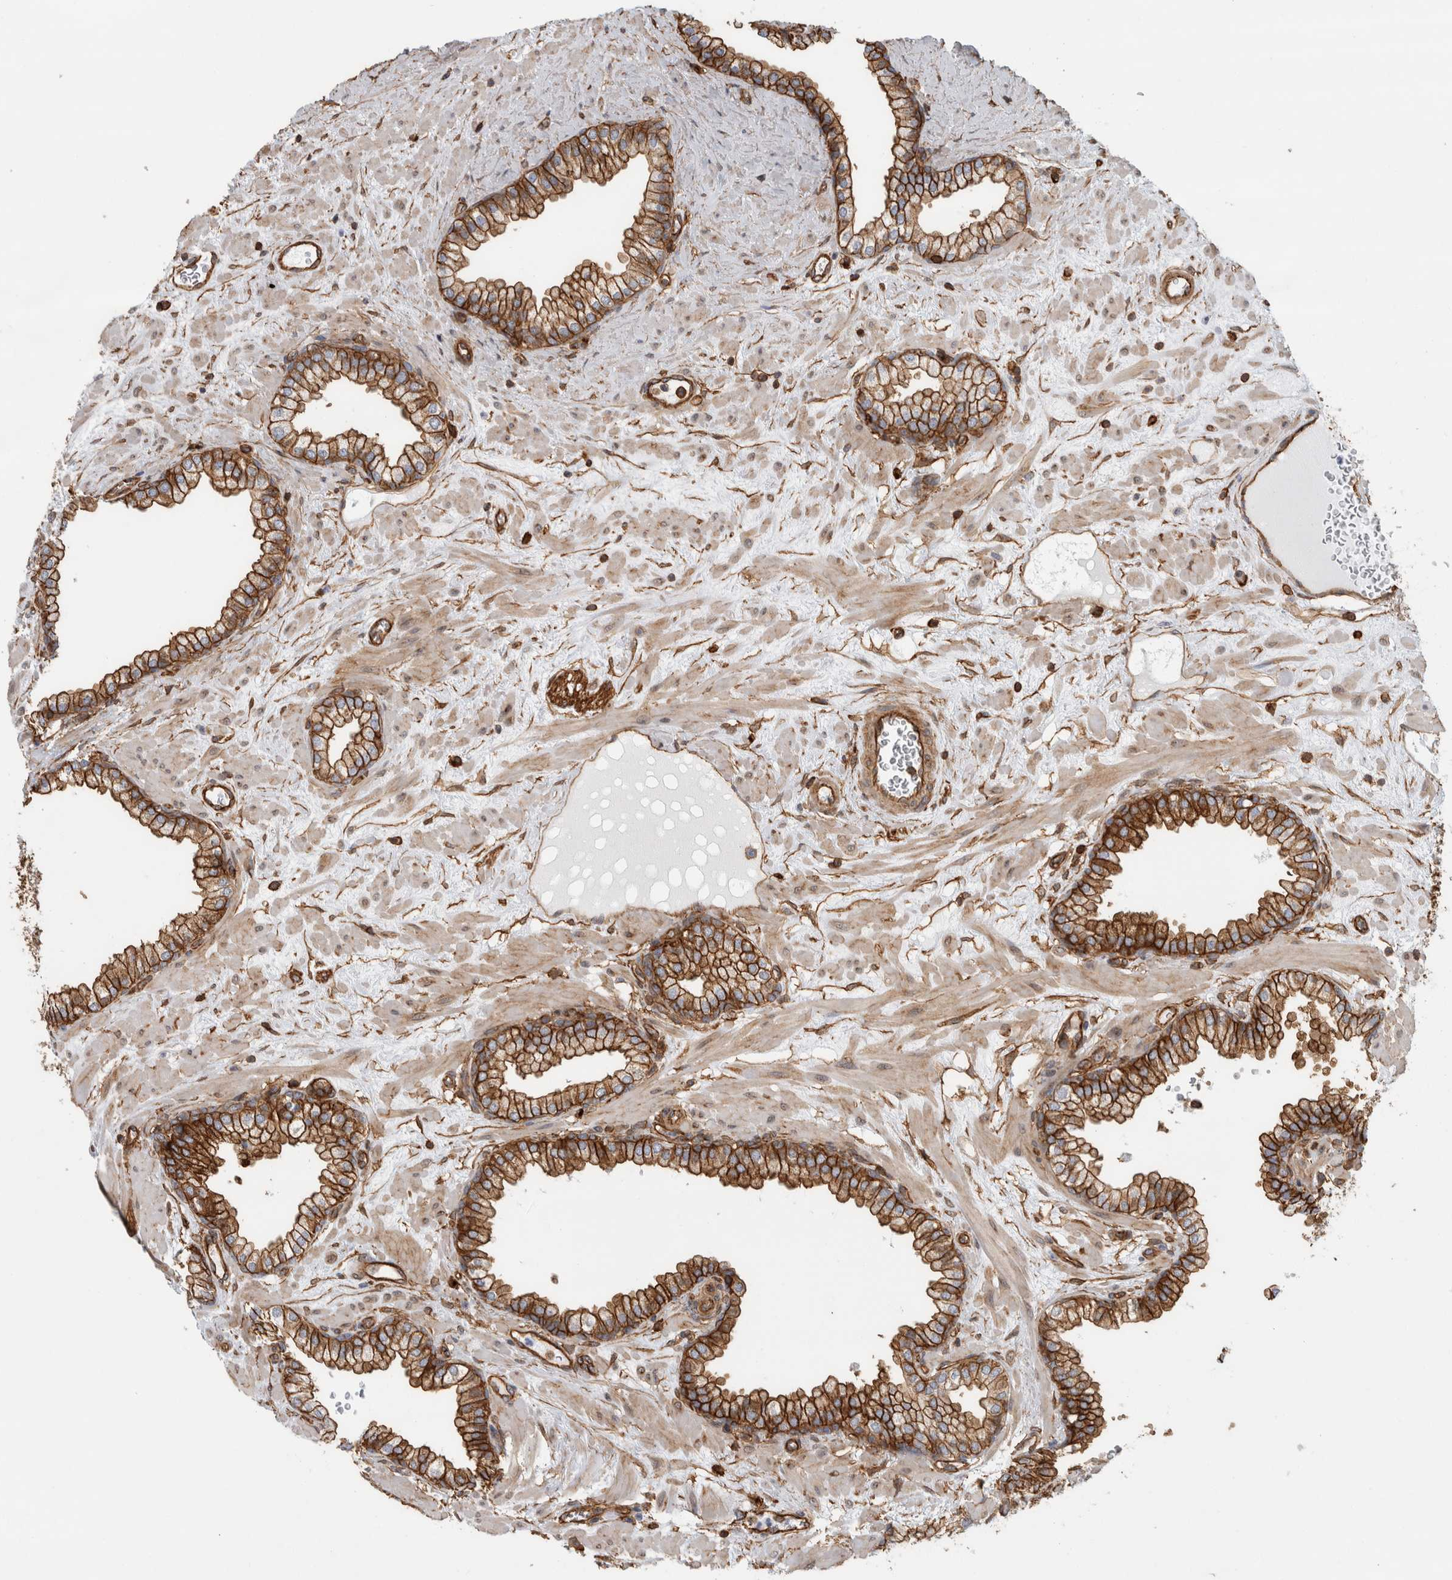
{"staining": {"intensity": "strong", "quantity": ">75%", "location": "cytoplasmic/membranous"}, "tissue": "prostate", "cell_type": "Glandular cells", "image_type": "normal", "snomed": [{"axis": "morphology", "description": "Normal tissue, NOS"}, {"axis": "morphology", "description": "Urothelial carcinoma, Low grade"}, {"axis": "topography", "description": "Urinary bladder"}, {"axis": "topography", "description": "Prostate"}], "caption": "Prostate stained with immunohistochemistry reveals strong cytoplasmic/membranous staining in about >75% of glandular cells.", "gene": "AHNAK", "patient": {"sex": "male", "age": 60}}